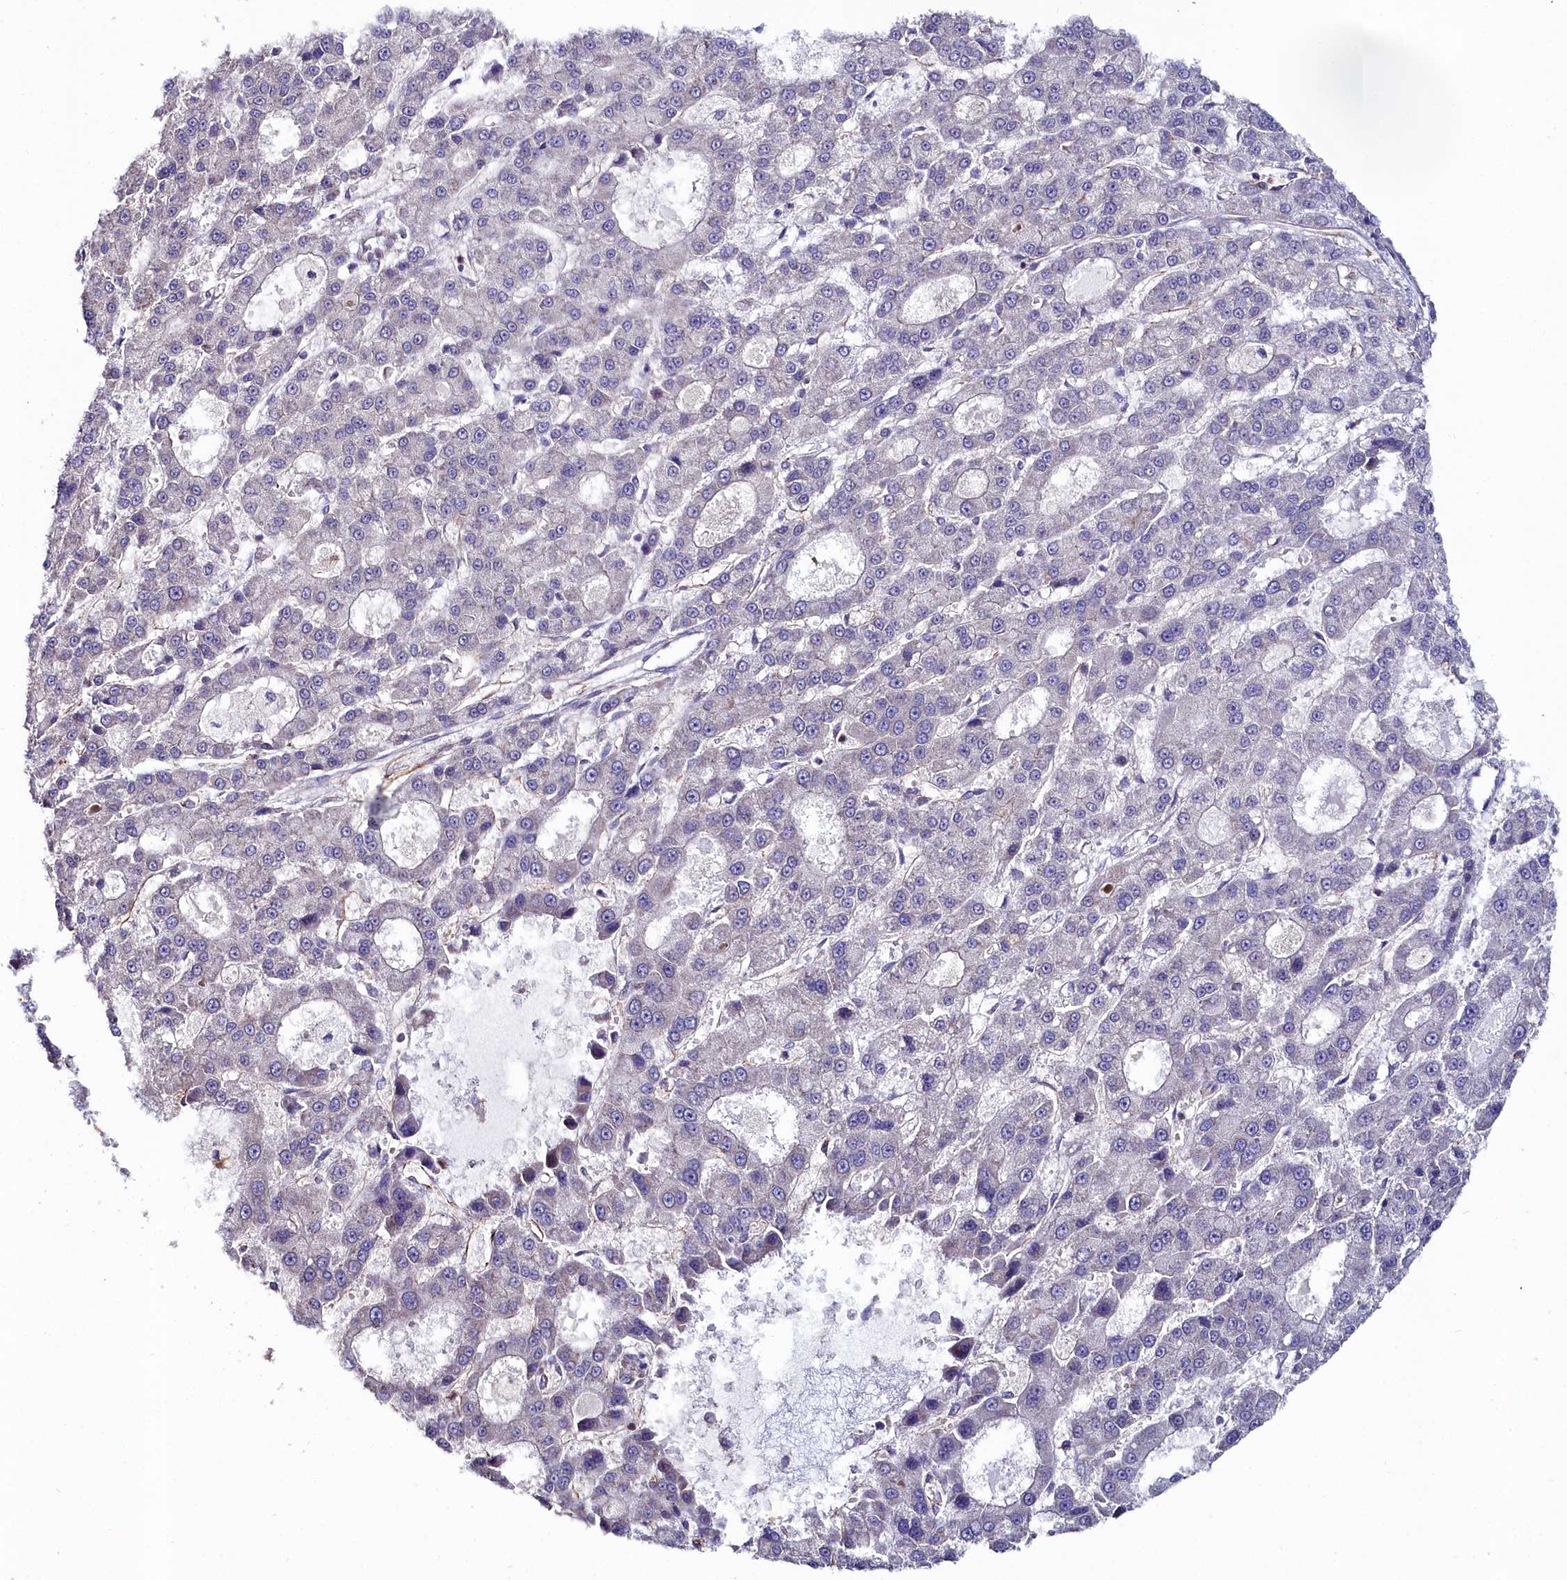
{"staining": {"intensity": "negative", "quantity": "none", "location": "none"}, "tissue": "liver cancer", "cell_type": "Tumor cells", "image_type": "cancer", "snomed": [{"axis": "morphology", "description": "Carcinoma, Hepatocellular, NOS"}, {"axis": "topography", "description": "Liver"}], "caption": "High power microscopy image of an immunohistochemistry image of liver hepatocellular carcinoma, revealing no significant expression in tumor cells.", "gene": "C4orf19", "patient": {"sex": "male", "age": 70}}